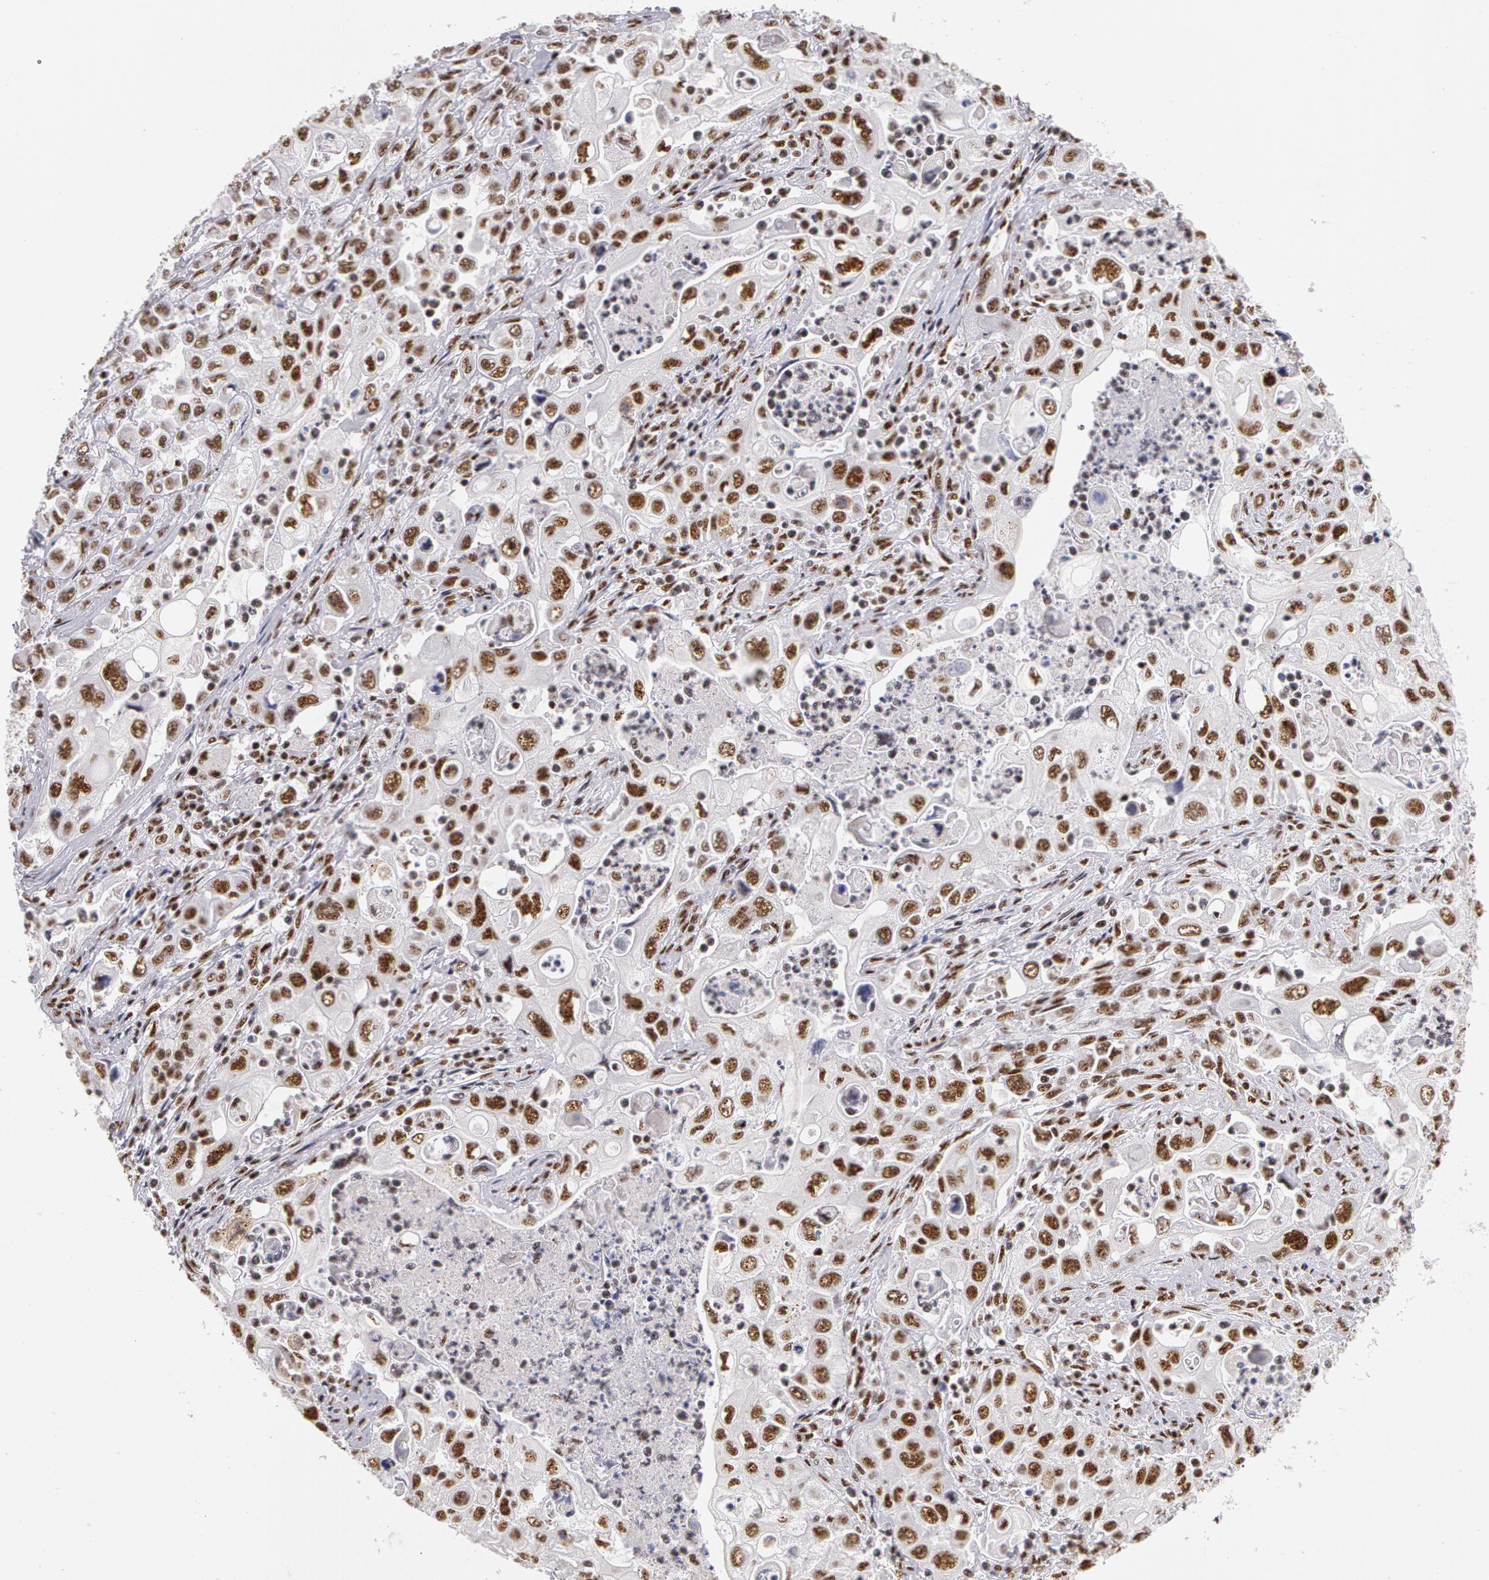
{"staining": {"intensity": "moderate", "quantity": ">75%", "location": "nuclear"}, "tissue": "pancreatic cancer", "cell_type": "Tumor cells", "image_type": "cancer", "snomed": [{"axis": "morphology", "description": "Adenocarcinoma, NOS"}, {"axis": "topography", "description": "Pancreas"}], "caption": "The immunohistochemical stain highlights moderate nuclear staining in tumor cells of adenocarcinoma (pancreatic) tissue.", "gene": "PNN", "patient": {"sex": "male", "age": 70}}